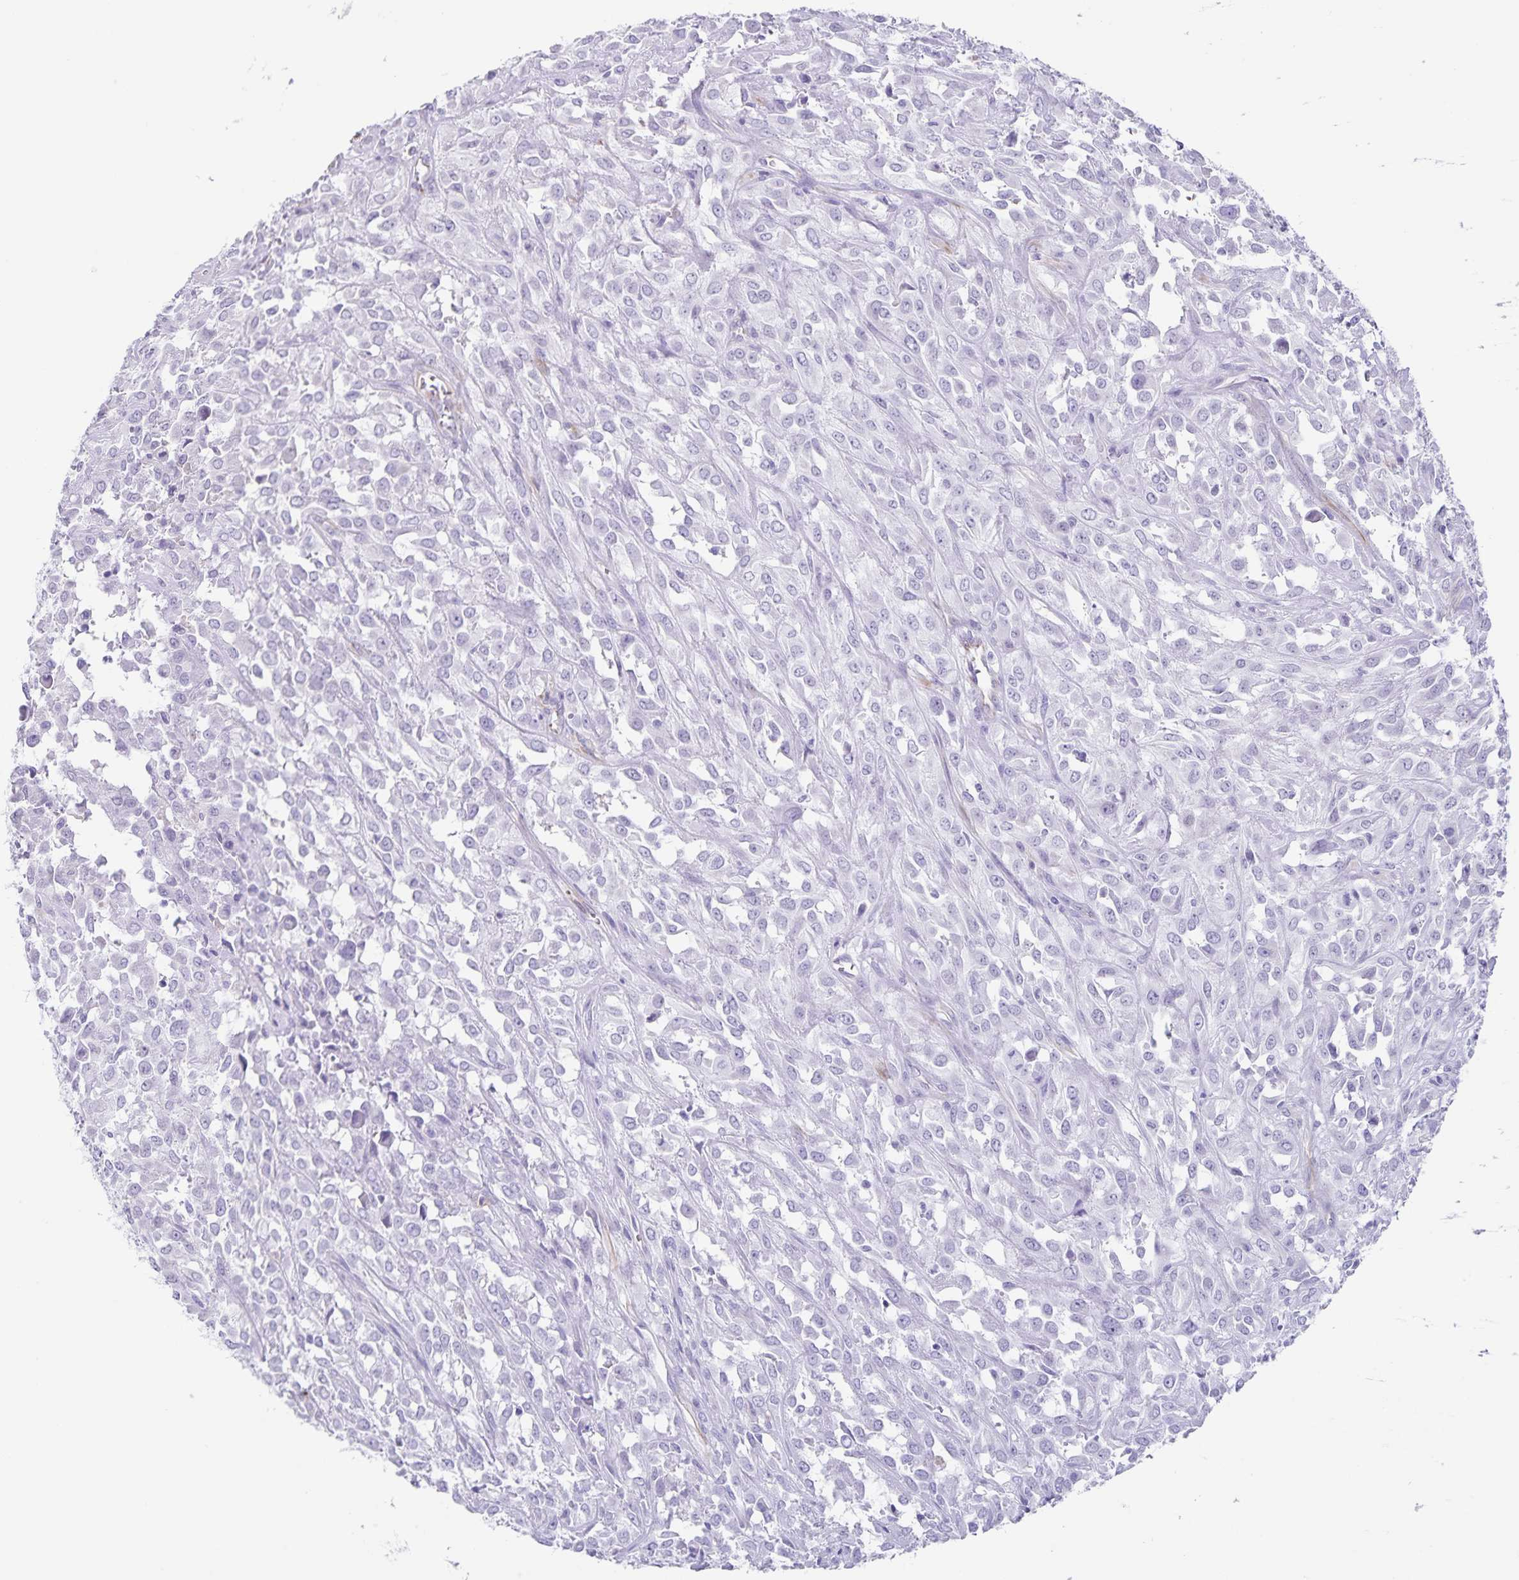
{"staining": {"intensity": "negative", "quantity": "none", "location": "none"}, "tissue": "urothelial cancer", "cell_type": "Tumor cells", "image_type": "cancer", "snomed": [{"axis": "morphology", "description": "Urothelial carcinoma, High grade"}, {"axis": "topography", "description": "Urinary bladder"}], "caption": "Protein analysis of high-grade urothelial carcinoma demonstrates no significant positivity in tumor cells.", "gene": "SYNM", "patient": {"sex": "male", "age": 67}}